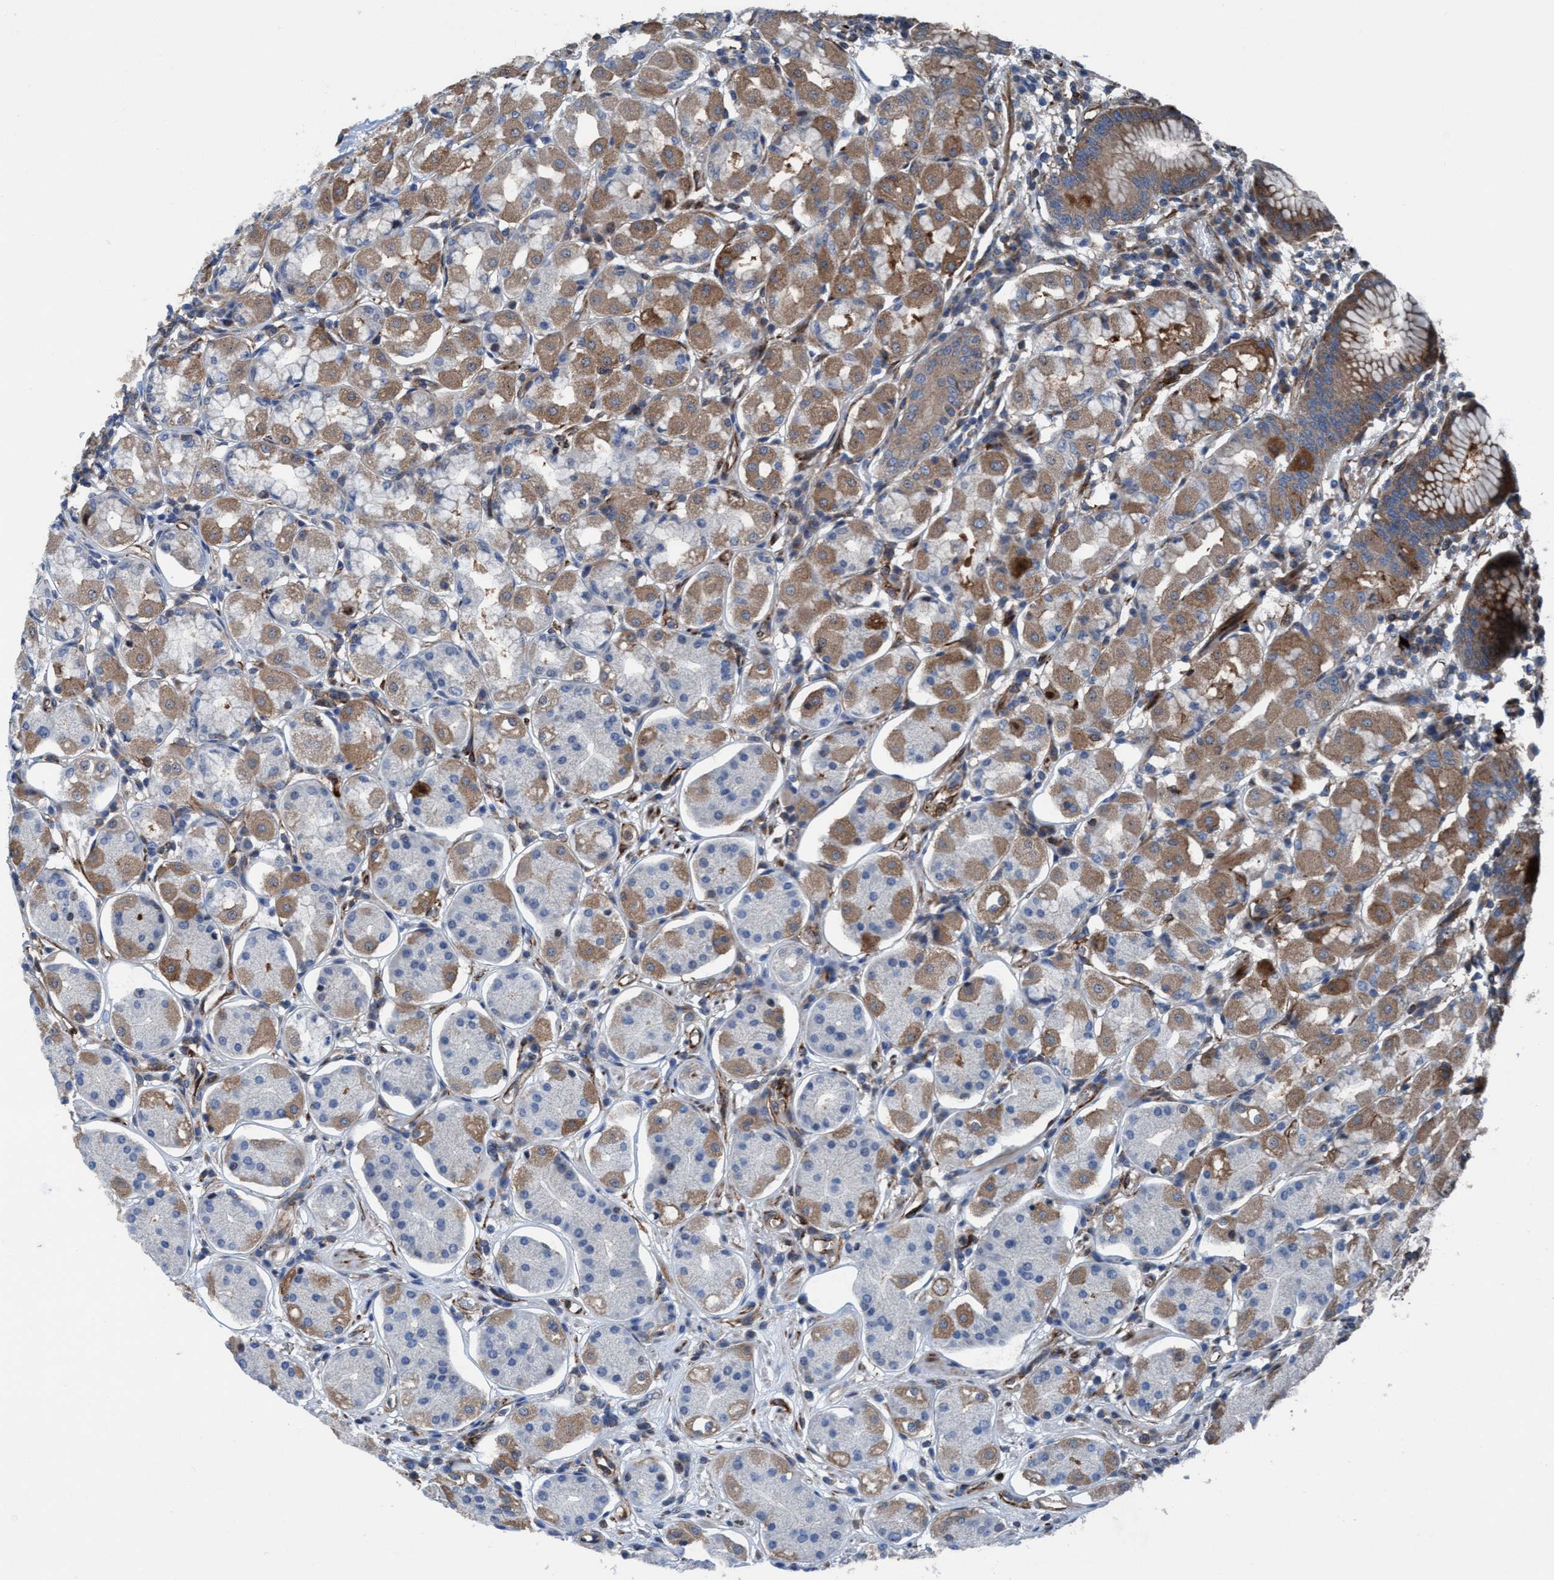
{"staining": {"intensity": "moderate", "quantity": "25%-75%", "location": "cytoplasmic/membranous,nuclear"}, "tissue": "stomach", "cell_type": "Glandular cells", "image_type": "normal", "snomed": [{"axis": "morphology", "description": "Normal tissue, NOS"}, {"axis": "topography", "description": "Stomach"}, {"axis": "topography", "description": "Stomach, lower"}], "caption": "Immunohistochemical staining of benign human stomach displays medium levels of moderate cytoplasmic/membranous,nuclear positivity in about 25%-75% of glandular cells.", "gene": "NMT1", "patient": {"sex": "female", "age": 56}}